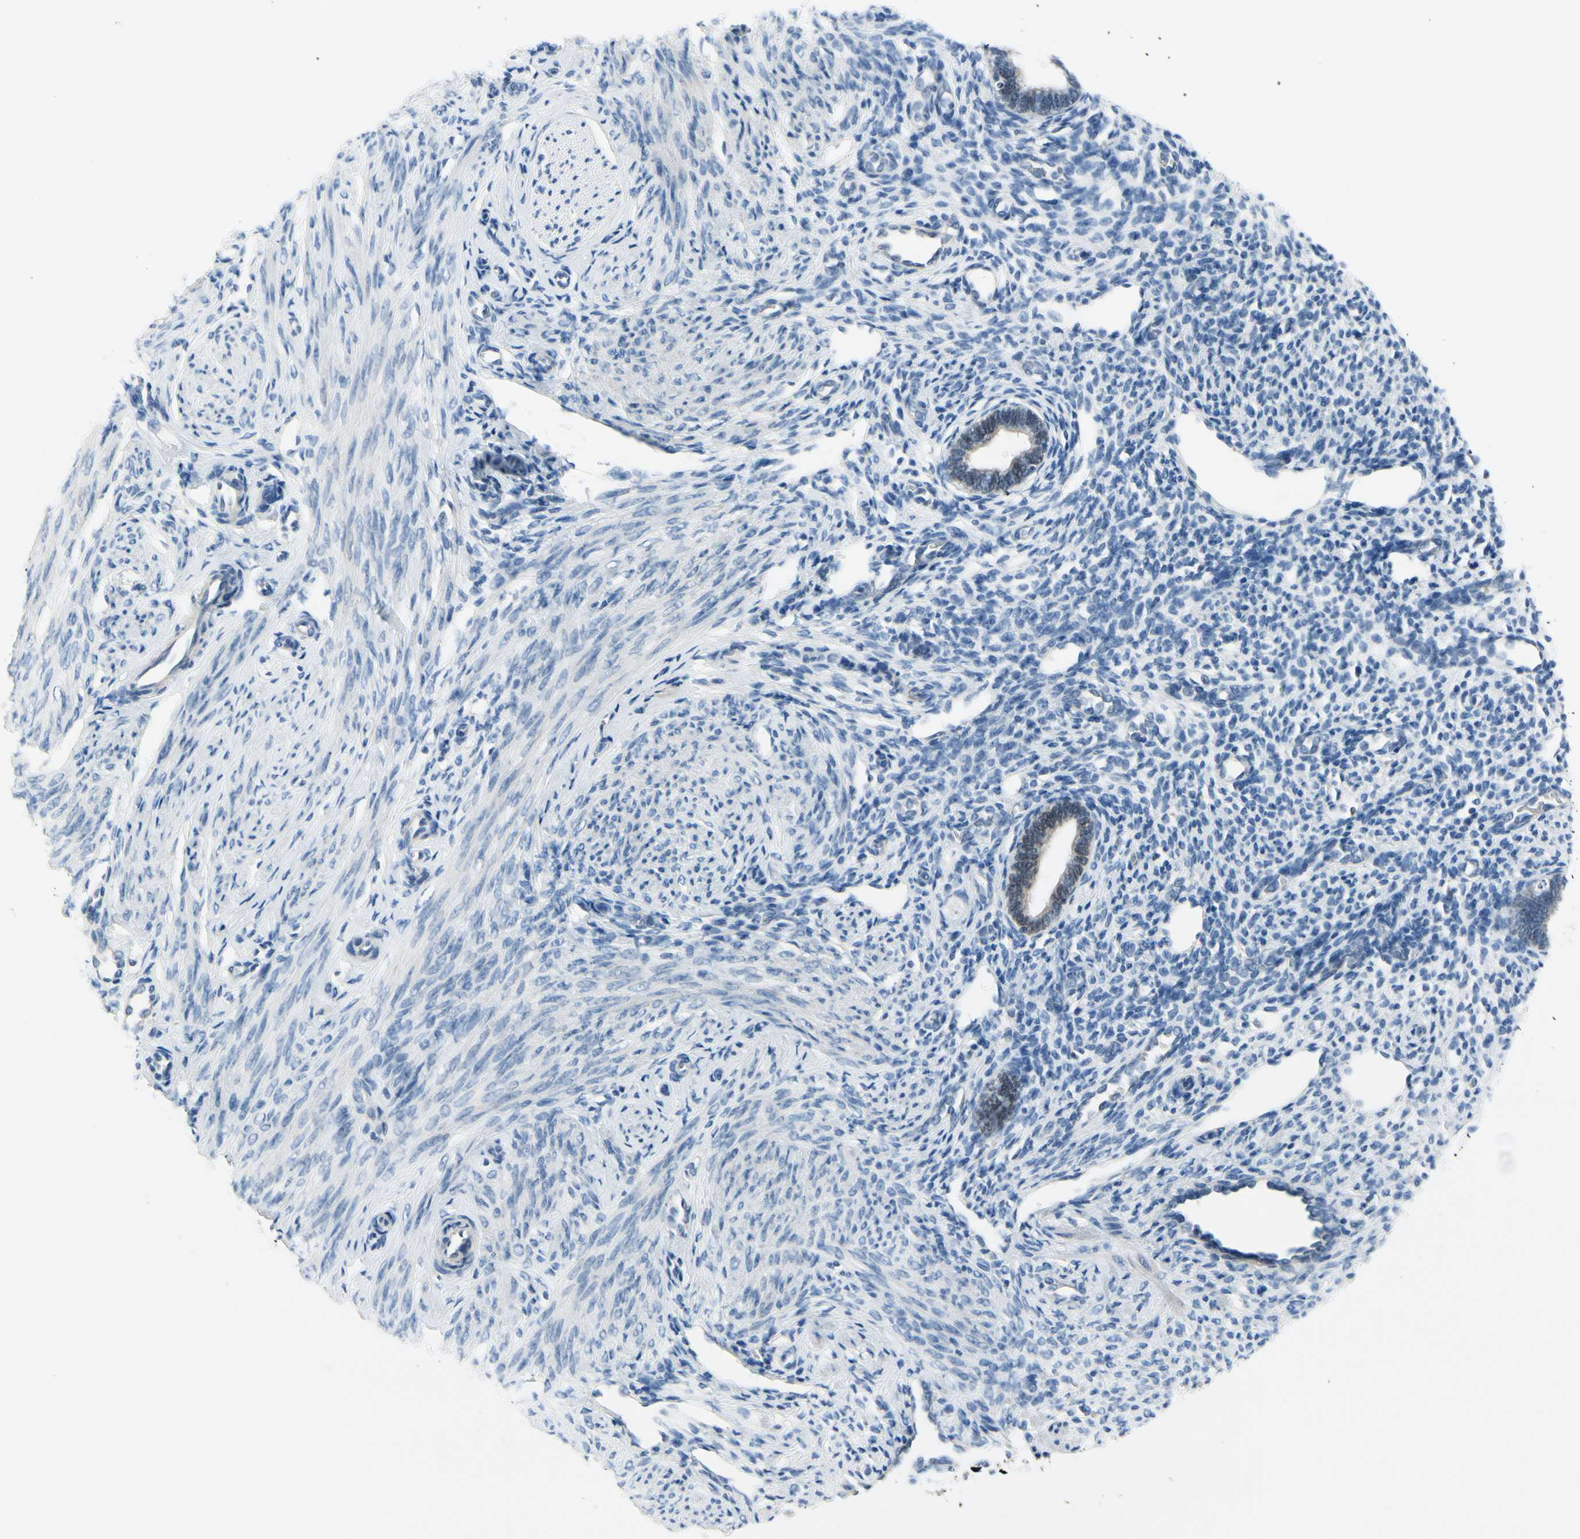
{"staining": {"intensity": "negative", "quantity": "none", "location": "none"}, "tissue": "endometrium", "cell_type": "Cells in endometrial stroma", "image_type": "normal", "snomed": [{"axis": "morphology", "description": "Normal tissue, NOS"}, {"axis": "topography", "description": "Endometrium"}], "caption": "The image exhibits no significant expression in cells in endometrial stroma of endometrium.", "gene": "FCER2", "patient": {"sex": "female", "age": 27}}